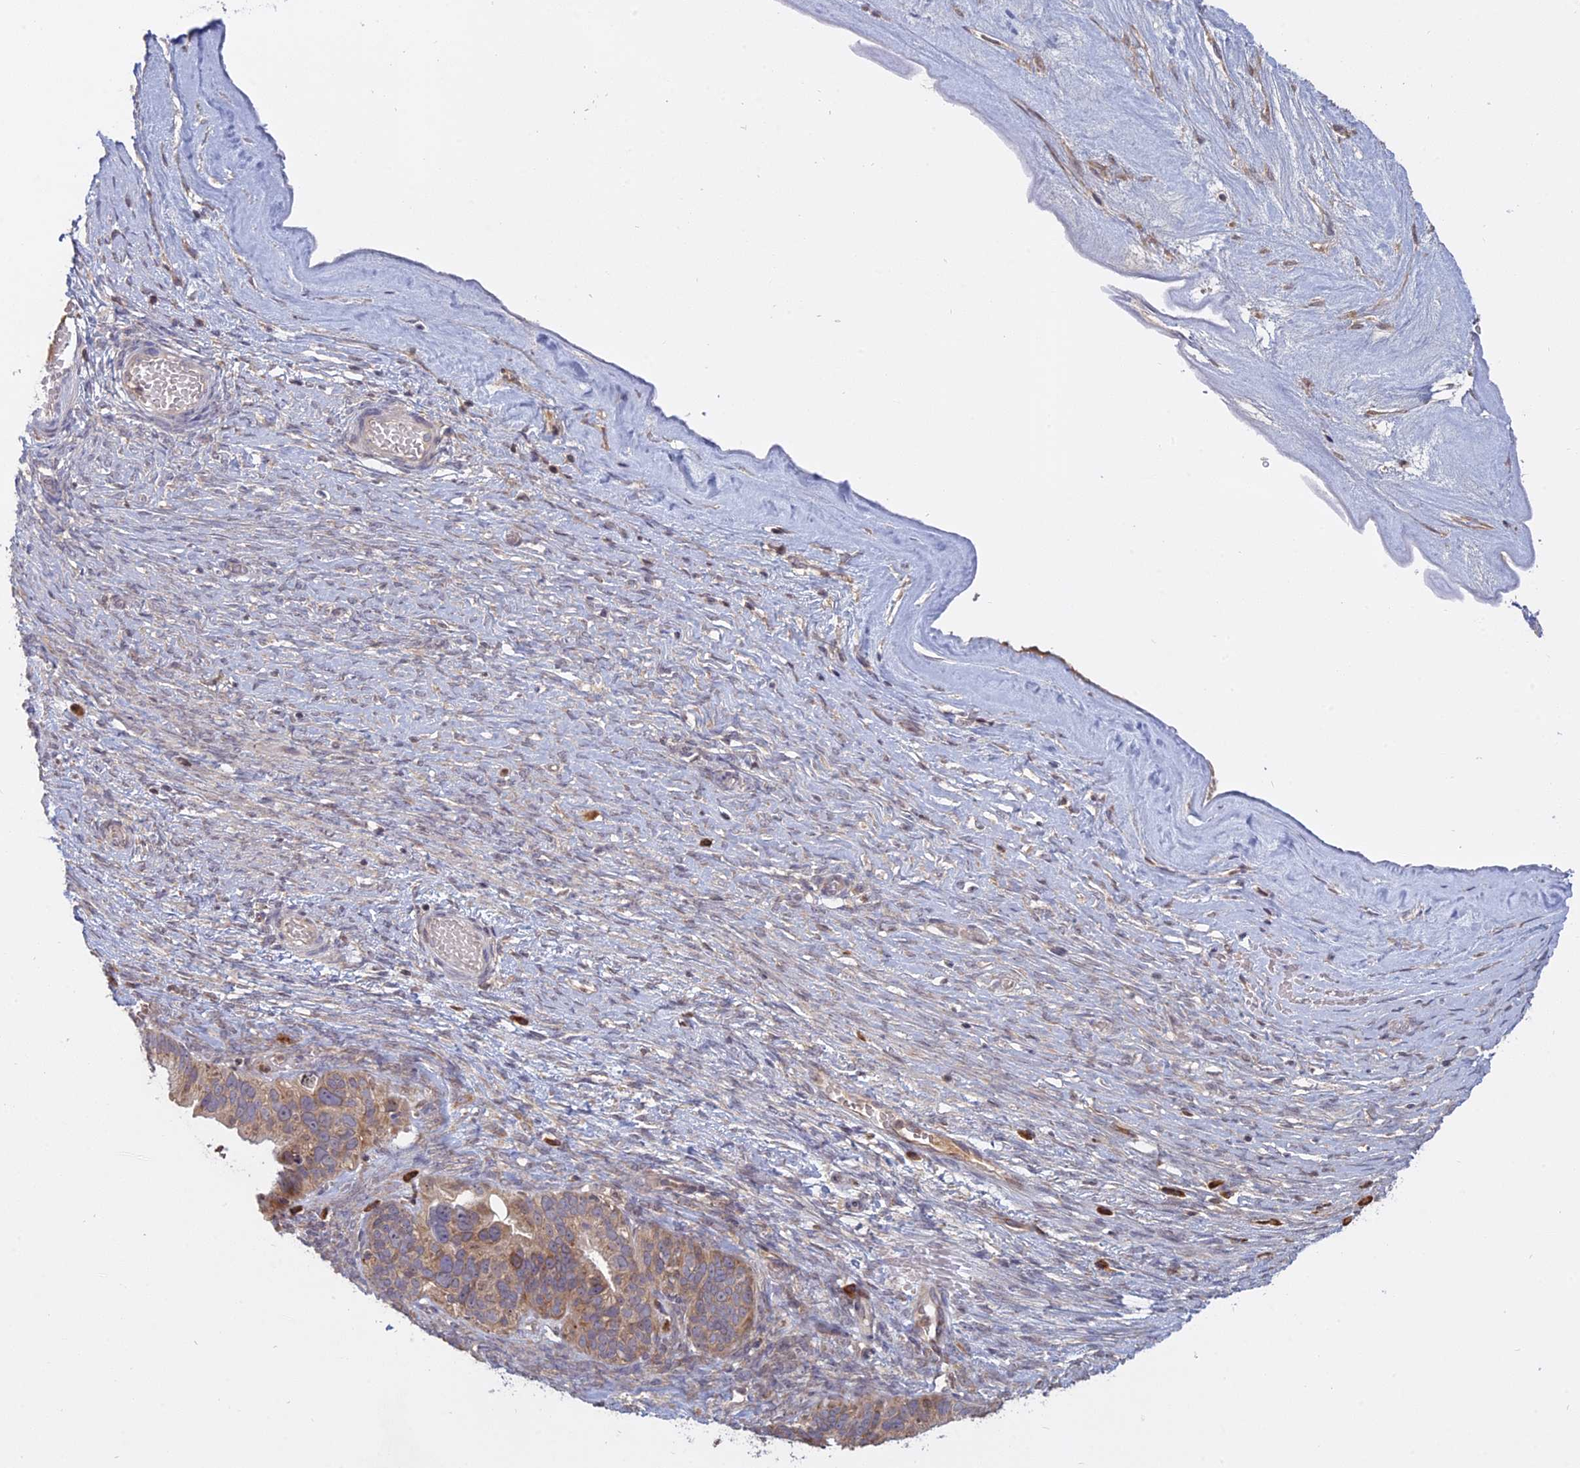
{"staining": {"intensity": "moderate", "quantity": ">75%", "location": "cytoplasmic/membranous"}, "tissue": "ovarian cancer", "cell_type": "Tumor cells", "image_type": "cancer", "snomed": [{"axis": "morphology", "description": "Cystadenocarcinoma, serous, NOS"}, {"axis": "topography", "description": "Ovary"}], "caption": "Immunohistochemistry of ovarian cancer (serous cystadenocarcinoma) demonstrates medium levels of moderate cytoplasmic/membranous expression in approximately >75% of tumor cells. (DAB IHC, brown staining for protein, blue staining for nuclei).", "gene": "TMEM208", "patient": {"sex": "female", "age": 56}}